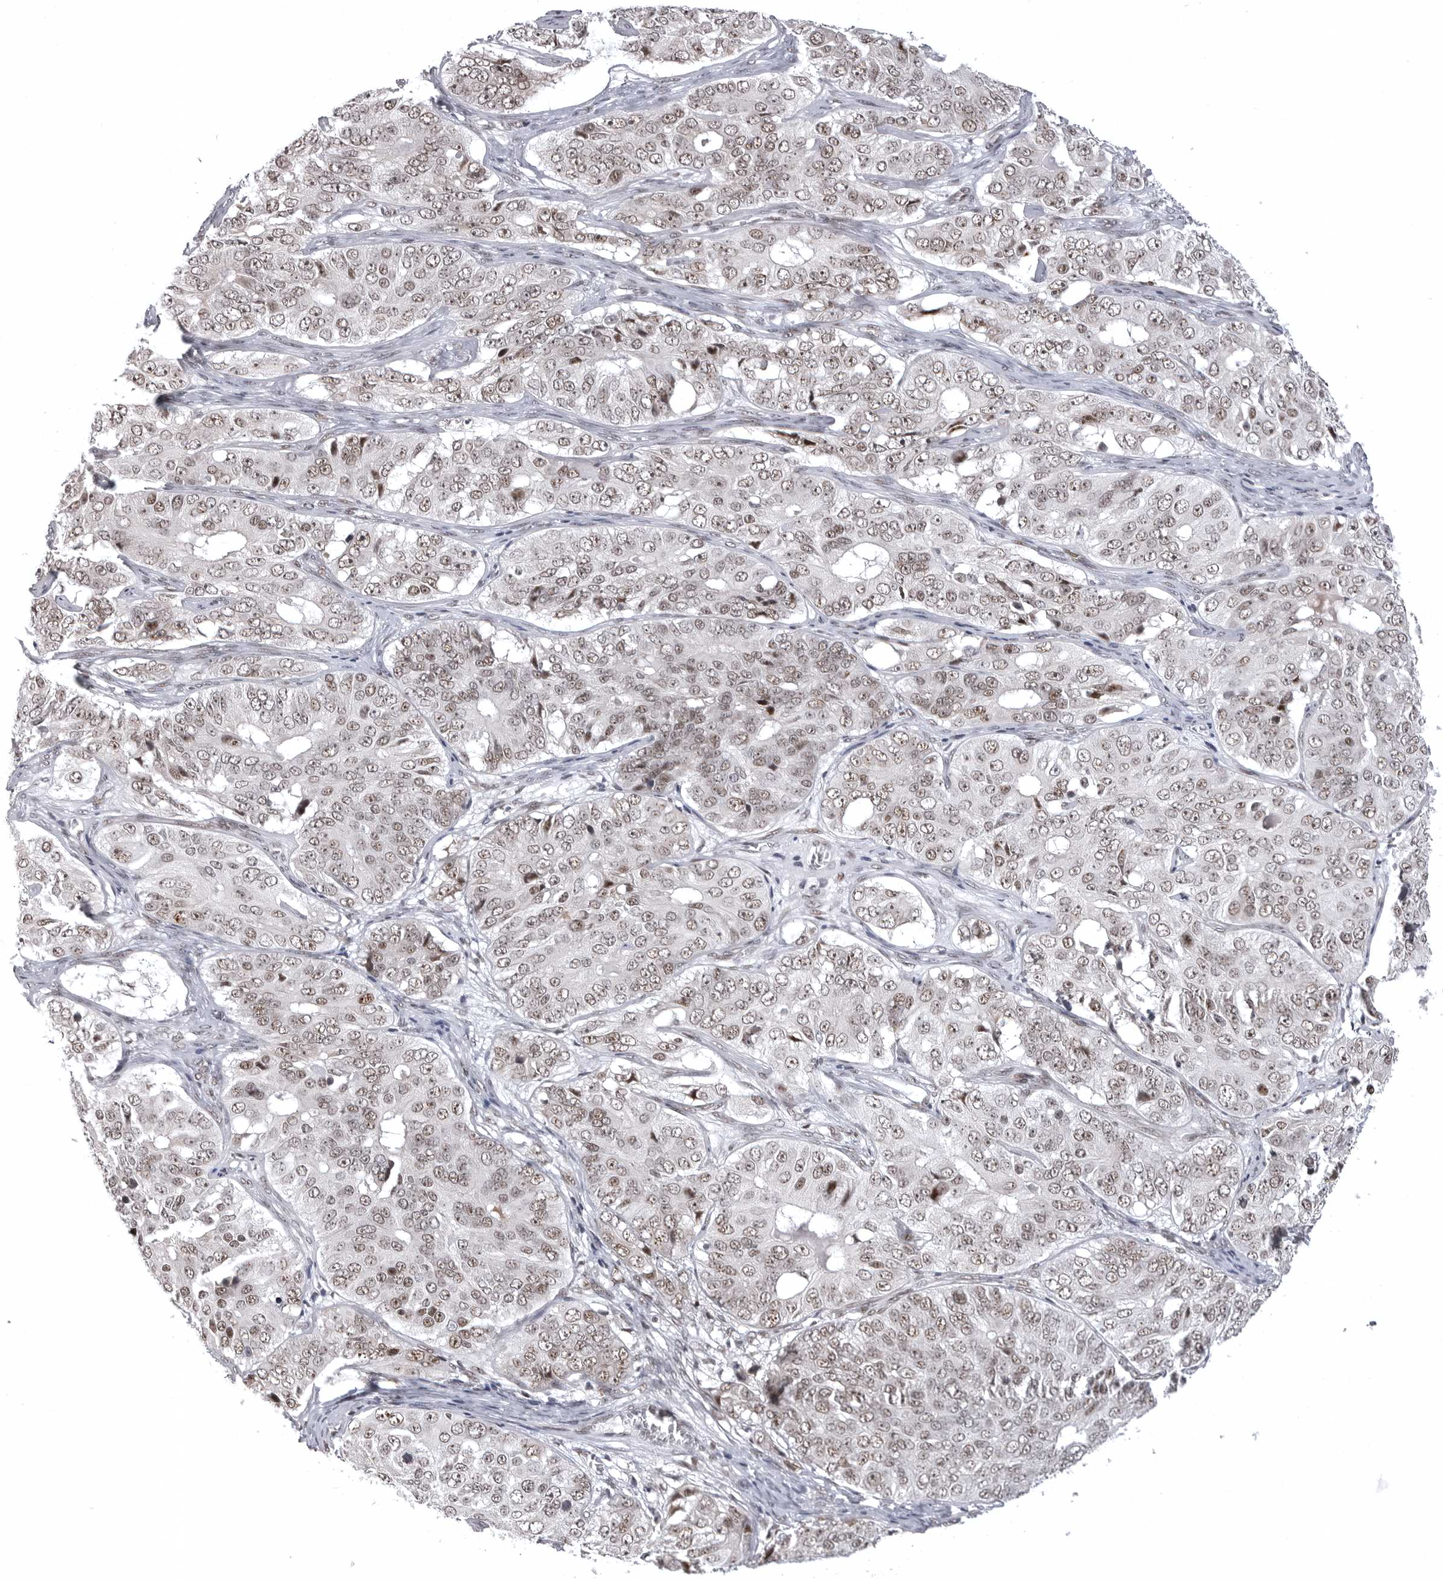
{"staining": {"intensity": "weak", "quantity": "25%-75%", "location": "nuclear"}, "tissue": "ovarian cancer", "cell_type": "Tumor cells", "image_type": "cancer", "snomed": [{"axis": "morphology", "description": "Carcinoma, endometroid"}, {"axis": "topography", "description": "Ovary"}], "caption": "Protein analysis of endometroid carcinoma (ovarian) tissue demonstrates weak nuclear staining in about 25%-75% of tumor cells.", "gene": "WRAP53", "patient": {"sex": "female", "age": 51}}